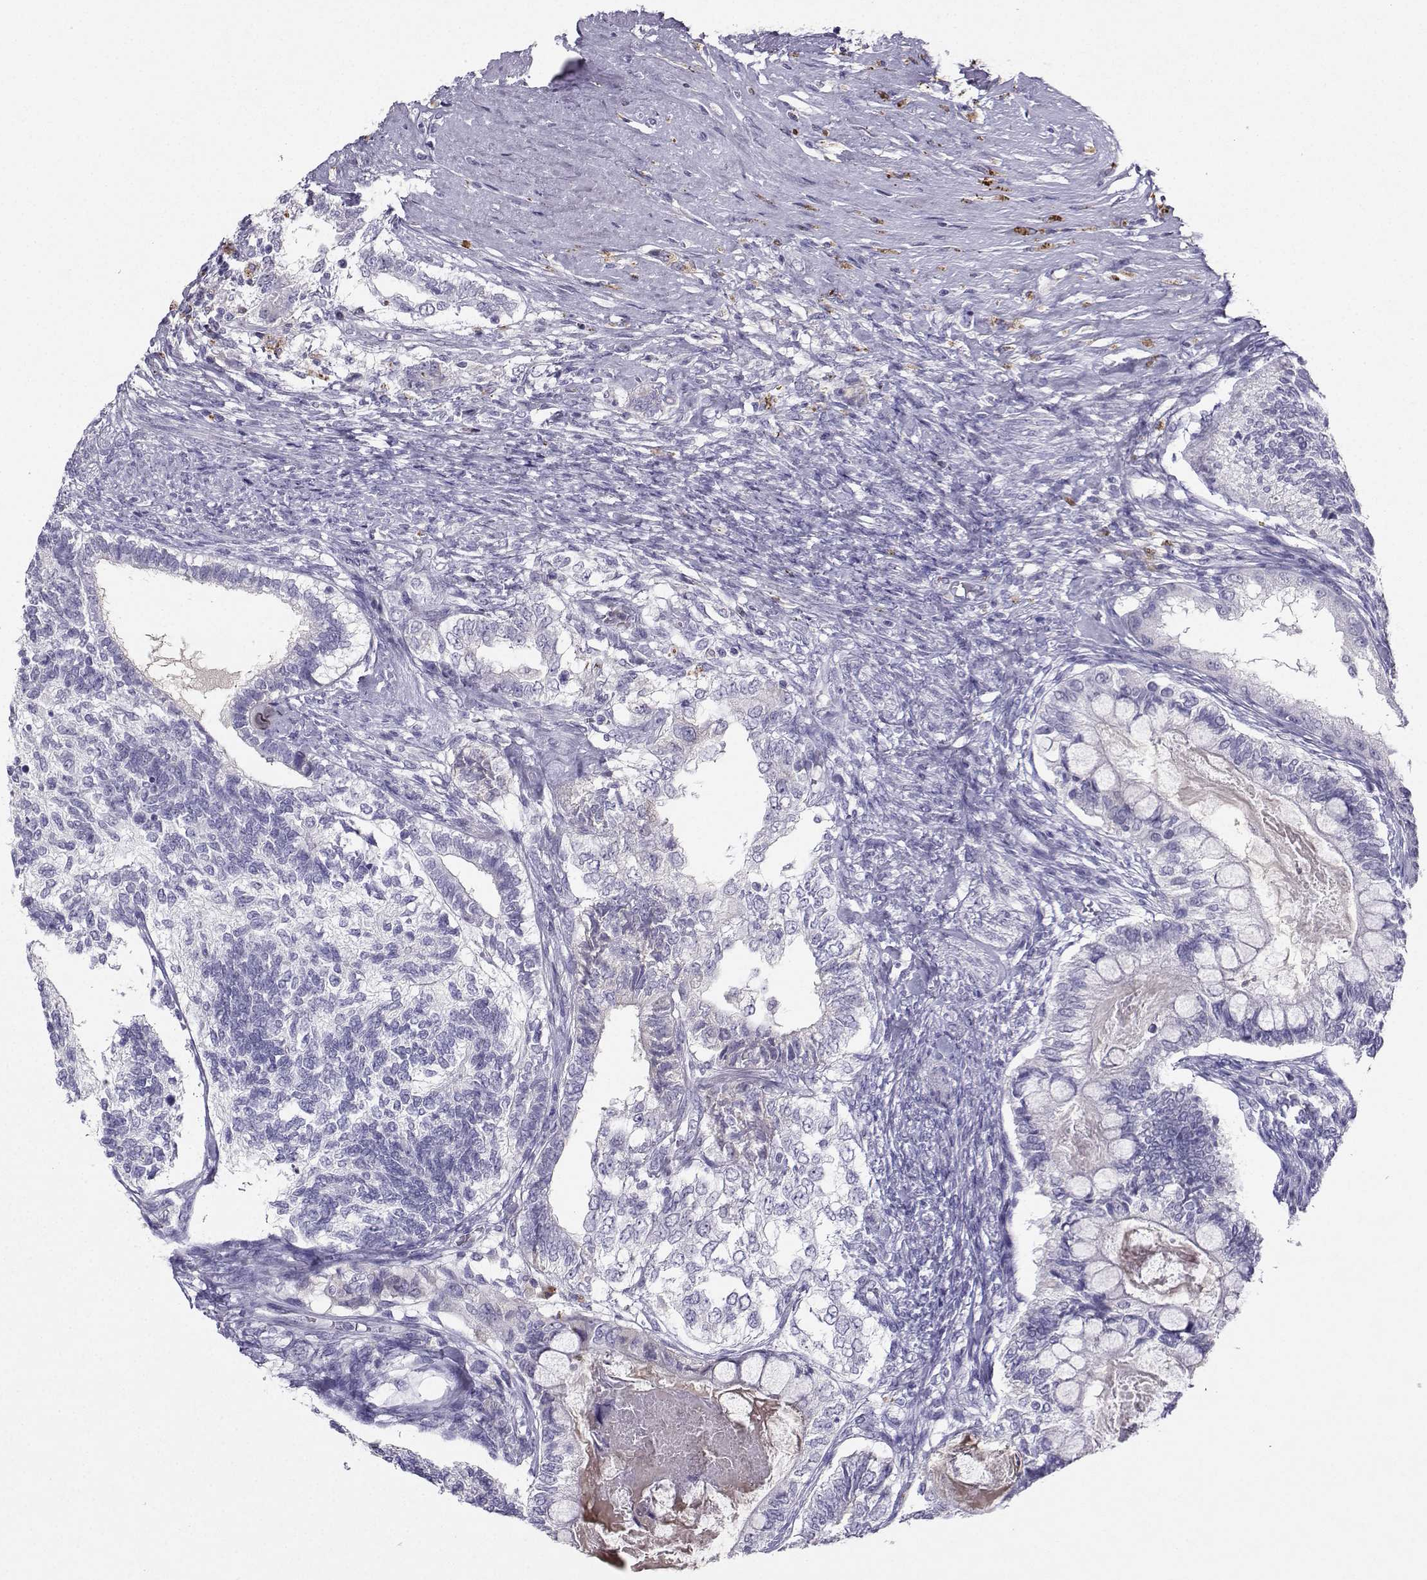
{"staining": {"intensity": "negative", "quantity": "none", "location": "none"}, "tissue": "testis cancer", "cell_type": "Tumor cells", "image_type": "cancer", "snomed": [{"axis": "morphology", "description": "Seminoma, NOS"}, {"axis": "morphology", "description": "Carcinoma, Embryonal, NOS"}, {"axis": "topography", "description": "Testis"}], "caption": "A high-resolution photomicrograph shows immunohistochemistry (IHC) staining of testis seminoma, which demonstrates no significant positivity in tumor cells.", "gene": "GRIK4", "patient": {"sex": "male", "age": 41}}